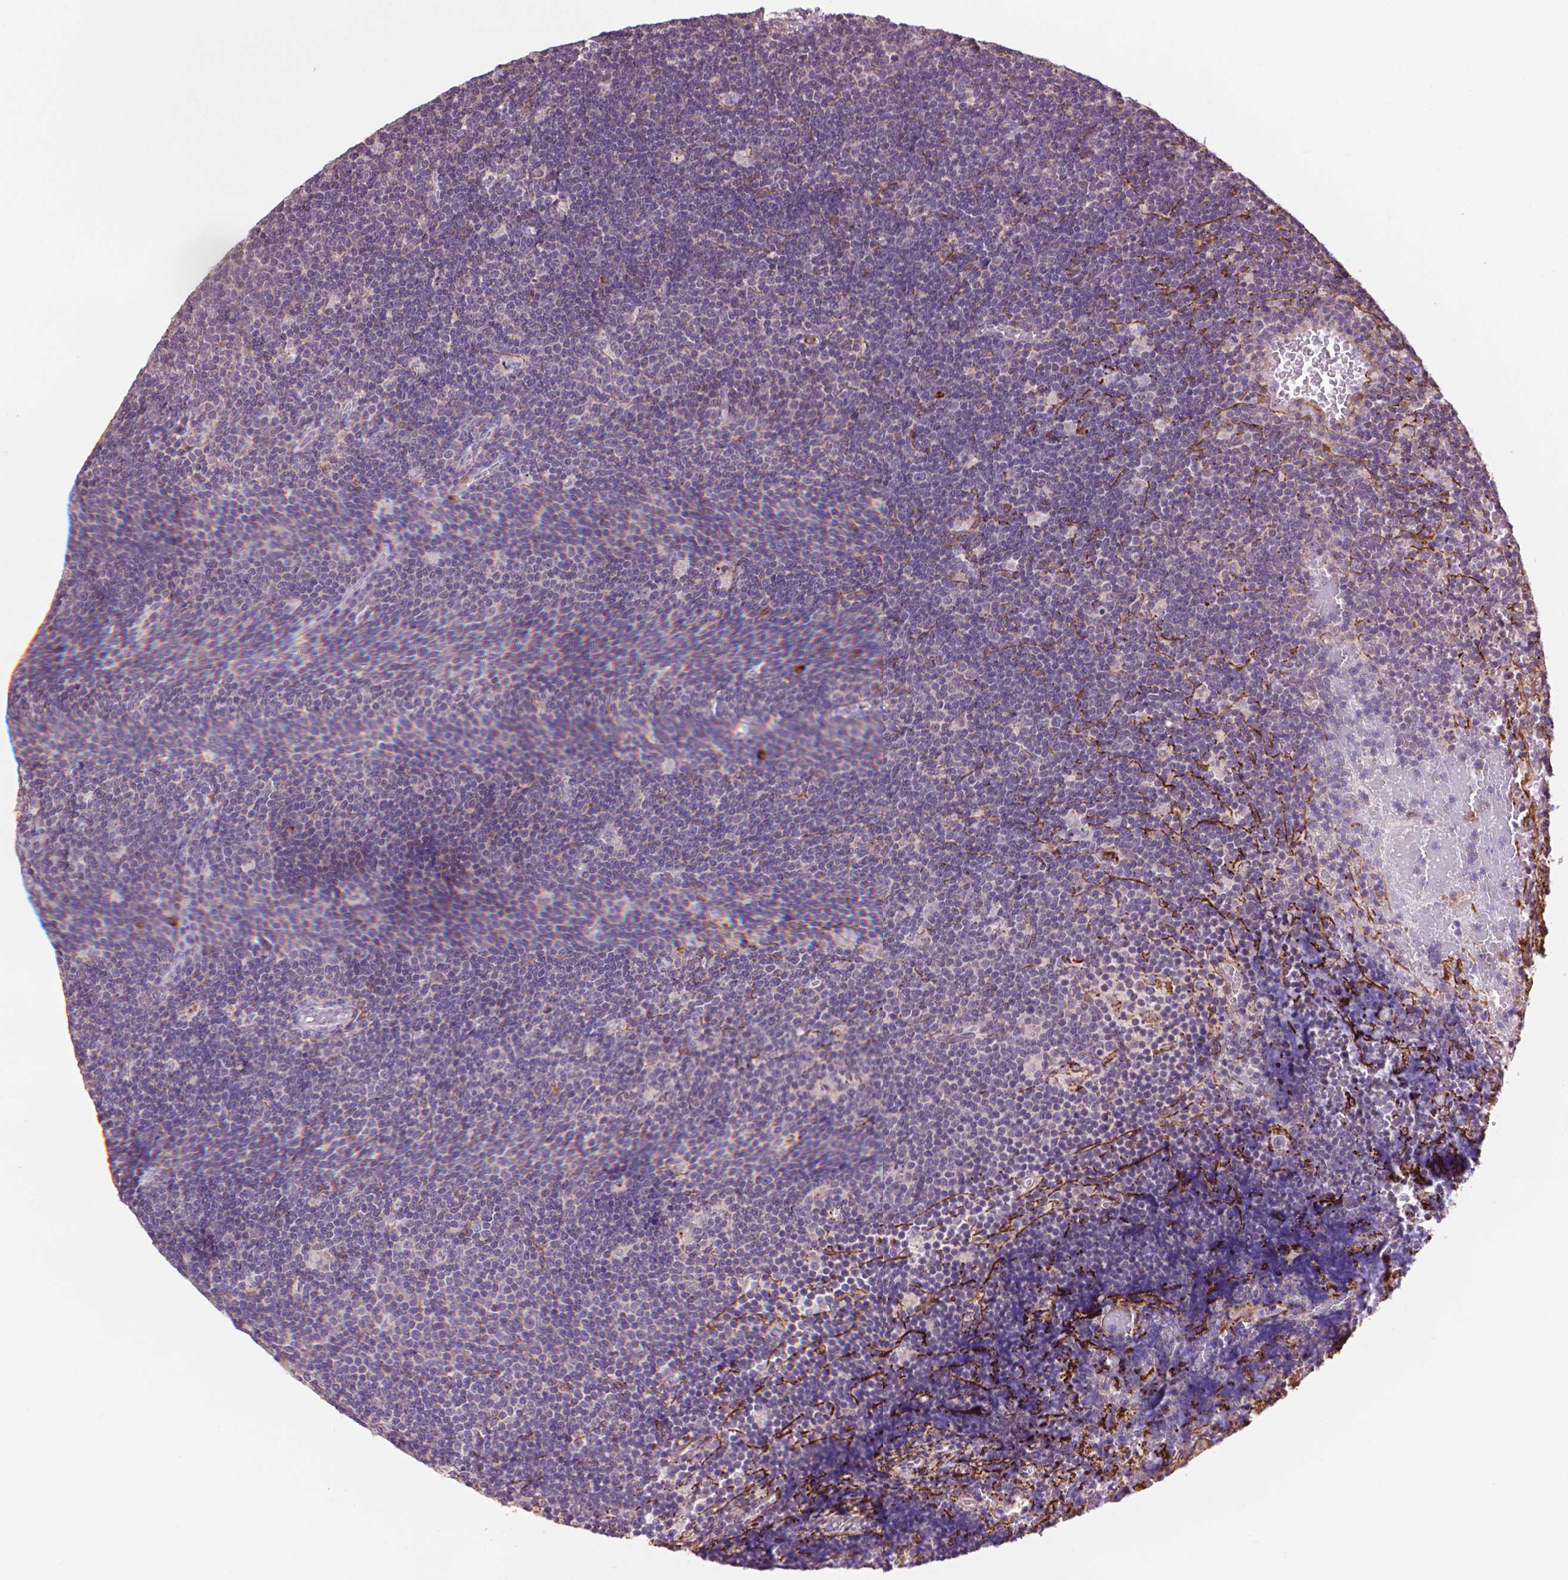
{"staining": {"intensity": "negative", "quantity": "none", "location": "none"}, "tissue": "lymphoma", "cell_type": "Tumor cells", "image_type": "cancer", "snomed": [{"axis": "morphology", "description": "Malignant lymphoma, non-Hodgkin's type, Low grade"}, {"axis": "topography", "description": "Brain"}], "caption": "This photomicrograph is of low-grade malignant lymphoma, non-Hodgkin's type stained with immunohistochemistry to label a protein in brown with the nuclei are counter-stained blue. There is no staining in tumor cells.", "gene": "LRRC3C", "patient": {"sex": "female", "age": 66}}